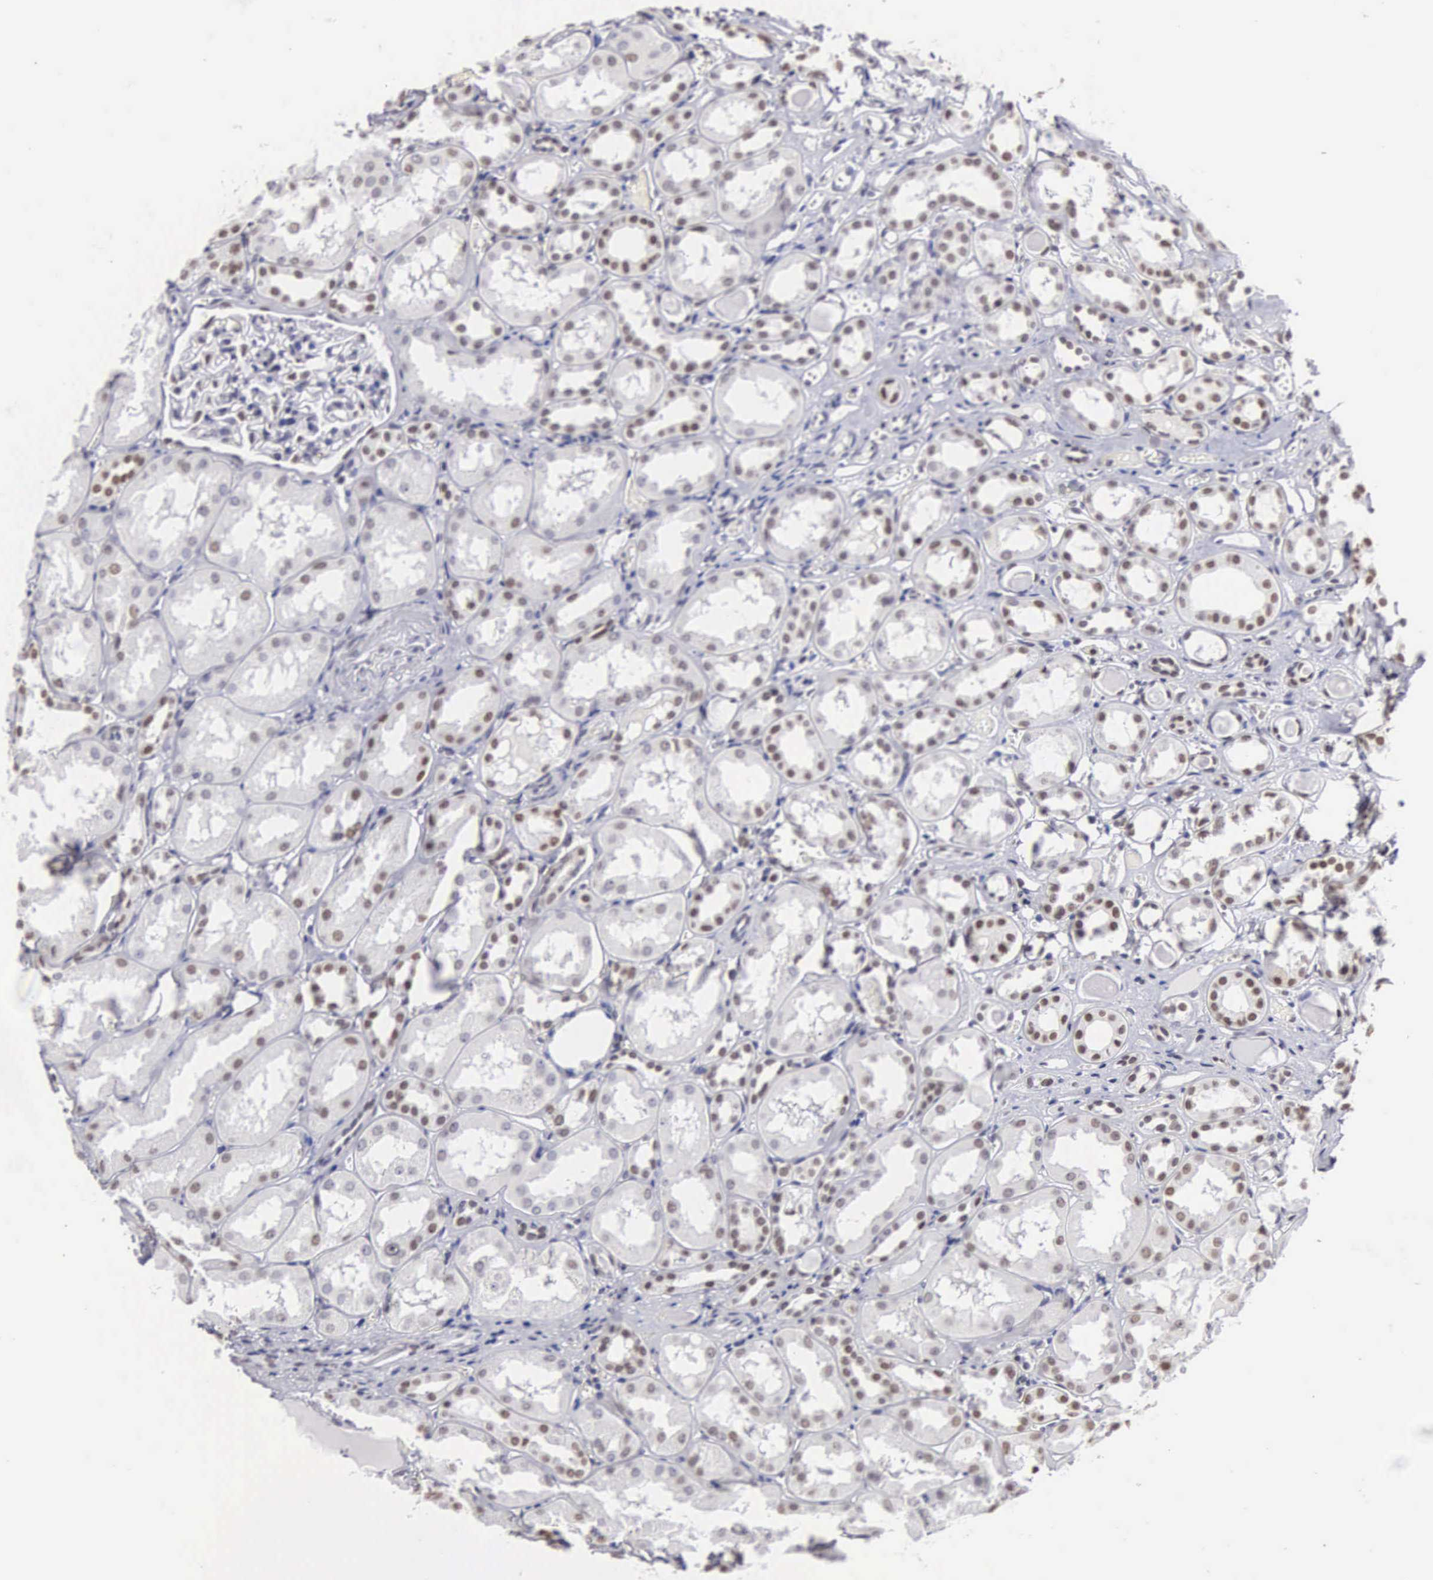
{"staining": {"intensity": "moderate", "quantity": "25%-75%", "location": "nuclear"}, "tissue": "kidney", "cell_type": "Cells in glomeruli", "image_type": "normal", "snomed": [{"axis": "morphology", "description": "Normal tissue, NOS"}, {"axis": "topography", "description": "Kidney"}], "caption": "Brown immunohistochemical staining in unremarkable human kidney demonstrates moderate nuclear positivity in approximately 25%-75% of cells in glomeruli. Nuclei are stained in blue.", "gene": "CSTF2", "patient": {"sex": "male", "age": 61}}